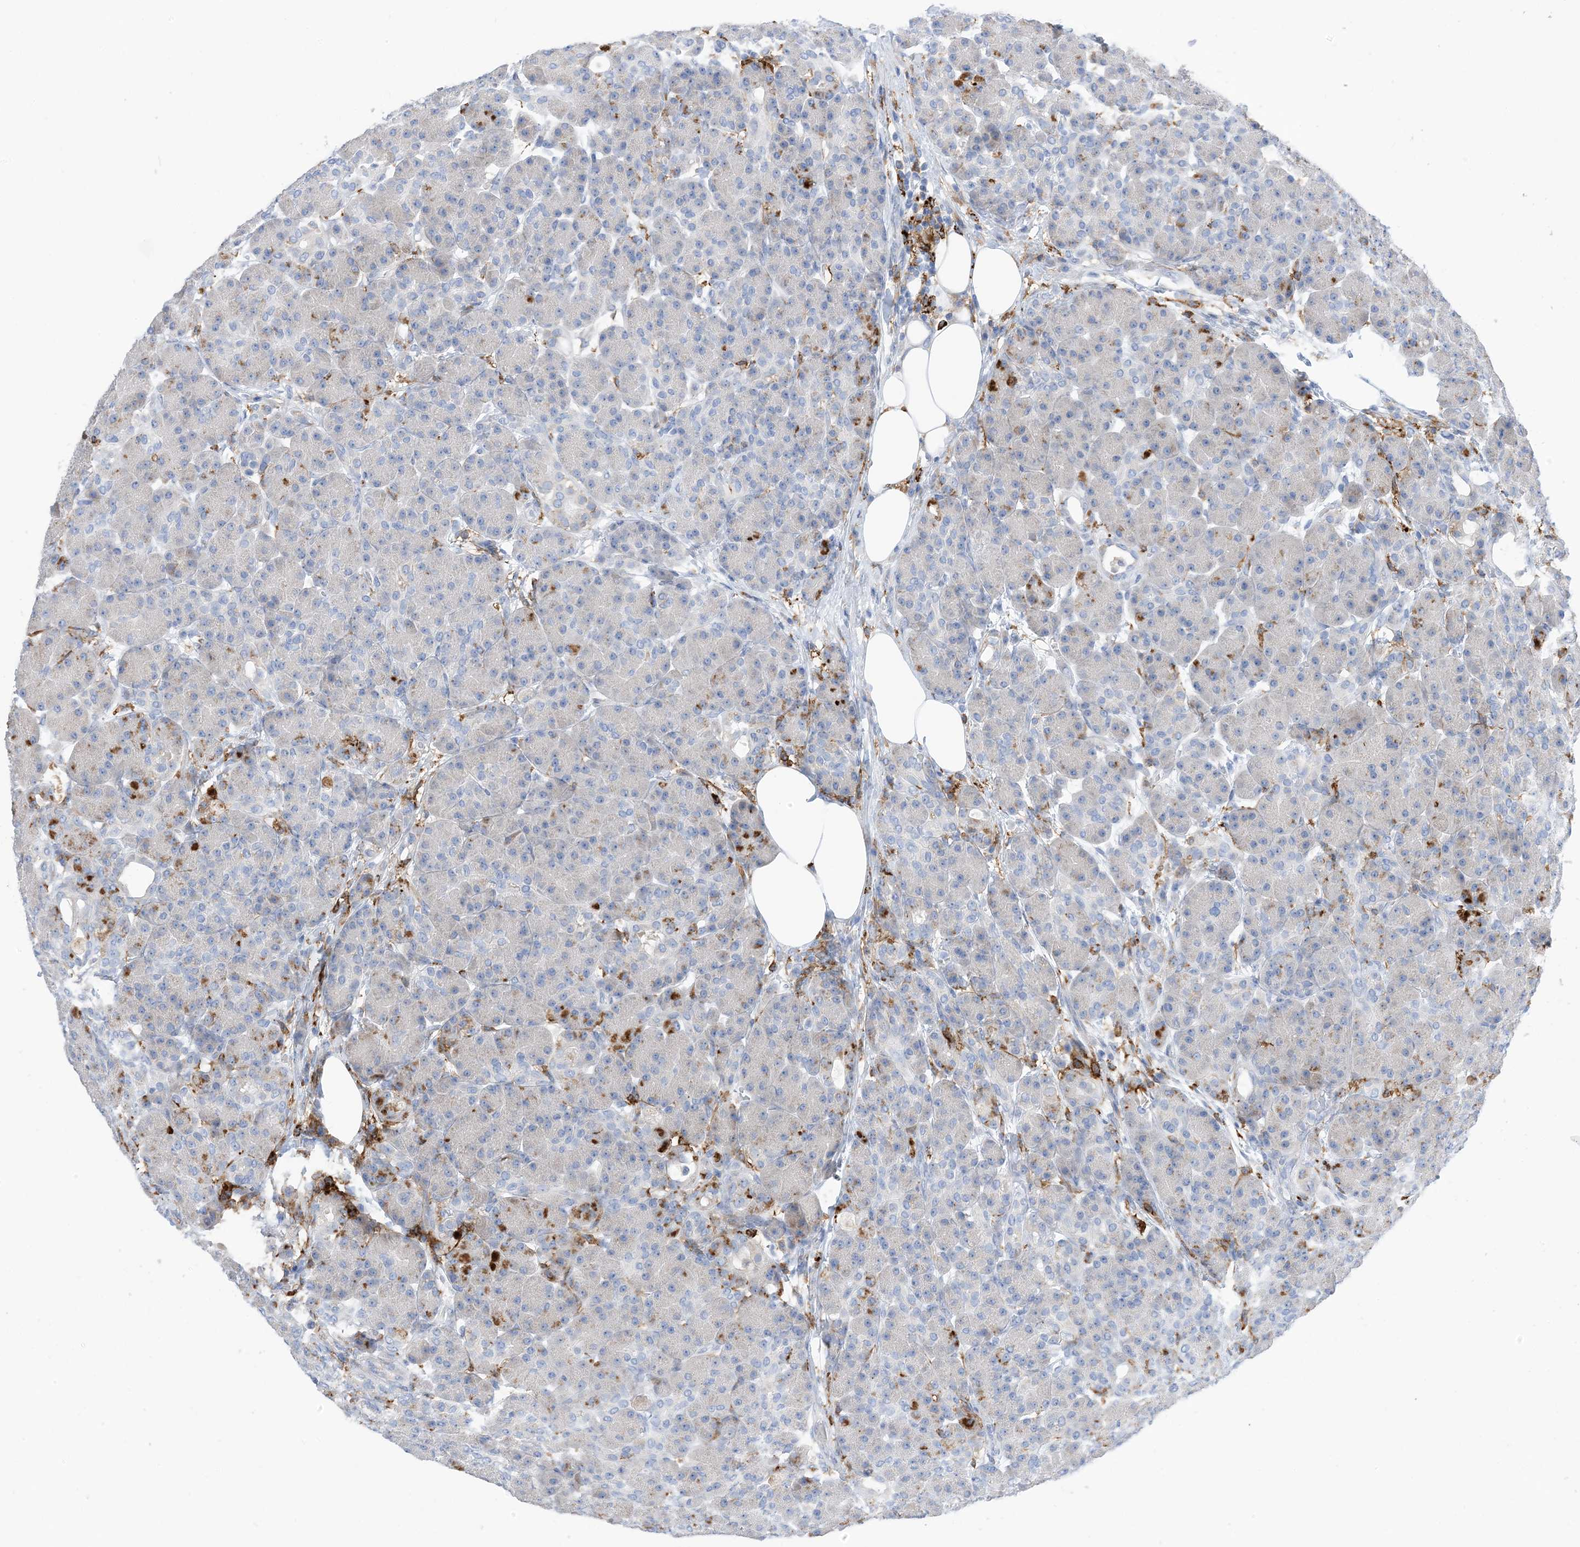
{"staining": {"intensity": "negative", "quantity": "none", "location": "none"}, "tissue": "pancreas", "cell_type": "Exocrine glandular cells", "image_type": "normal", "snomed": [{"axis": "morphology", "description": "Normal tissue, NOS"}, {"axis": "topography", "description": "Pancreas"}], "caption": "High magnification brightfield microscopy of benign pancreas stained with DAB (3,3'-diaminobenzidine) (brown) and counterstained with hematoxylin (blue): exocrine glandular cells show no significant positivity. The staining is performed using DAB brown chromogen with nuclei counter-stained in using hematoxylin.", "gene": "DPH3", "patient": {"sex": "male", "age": 63}}